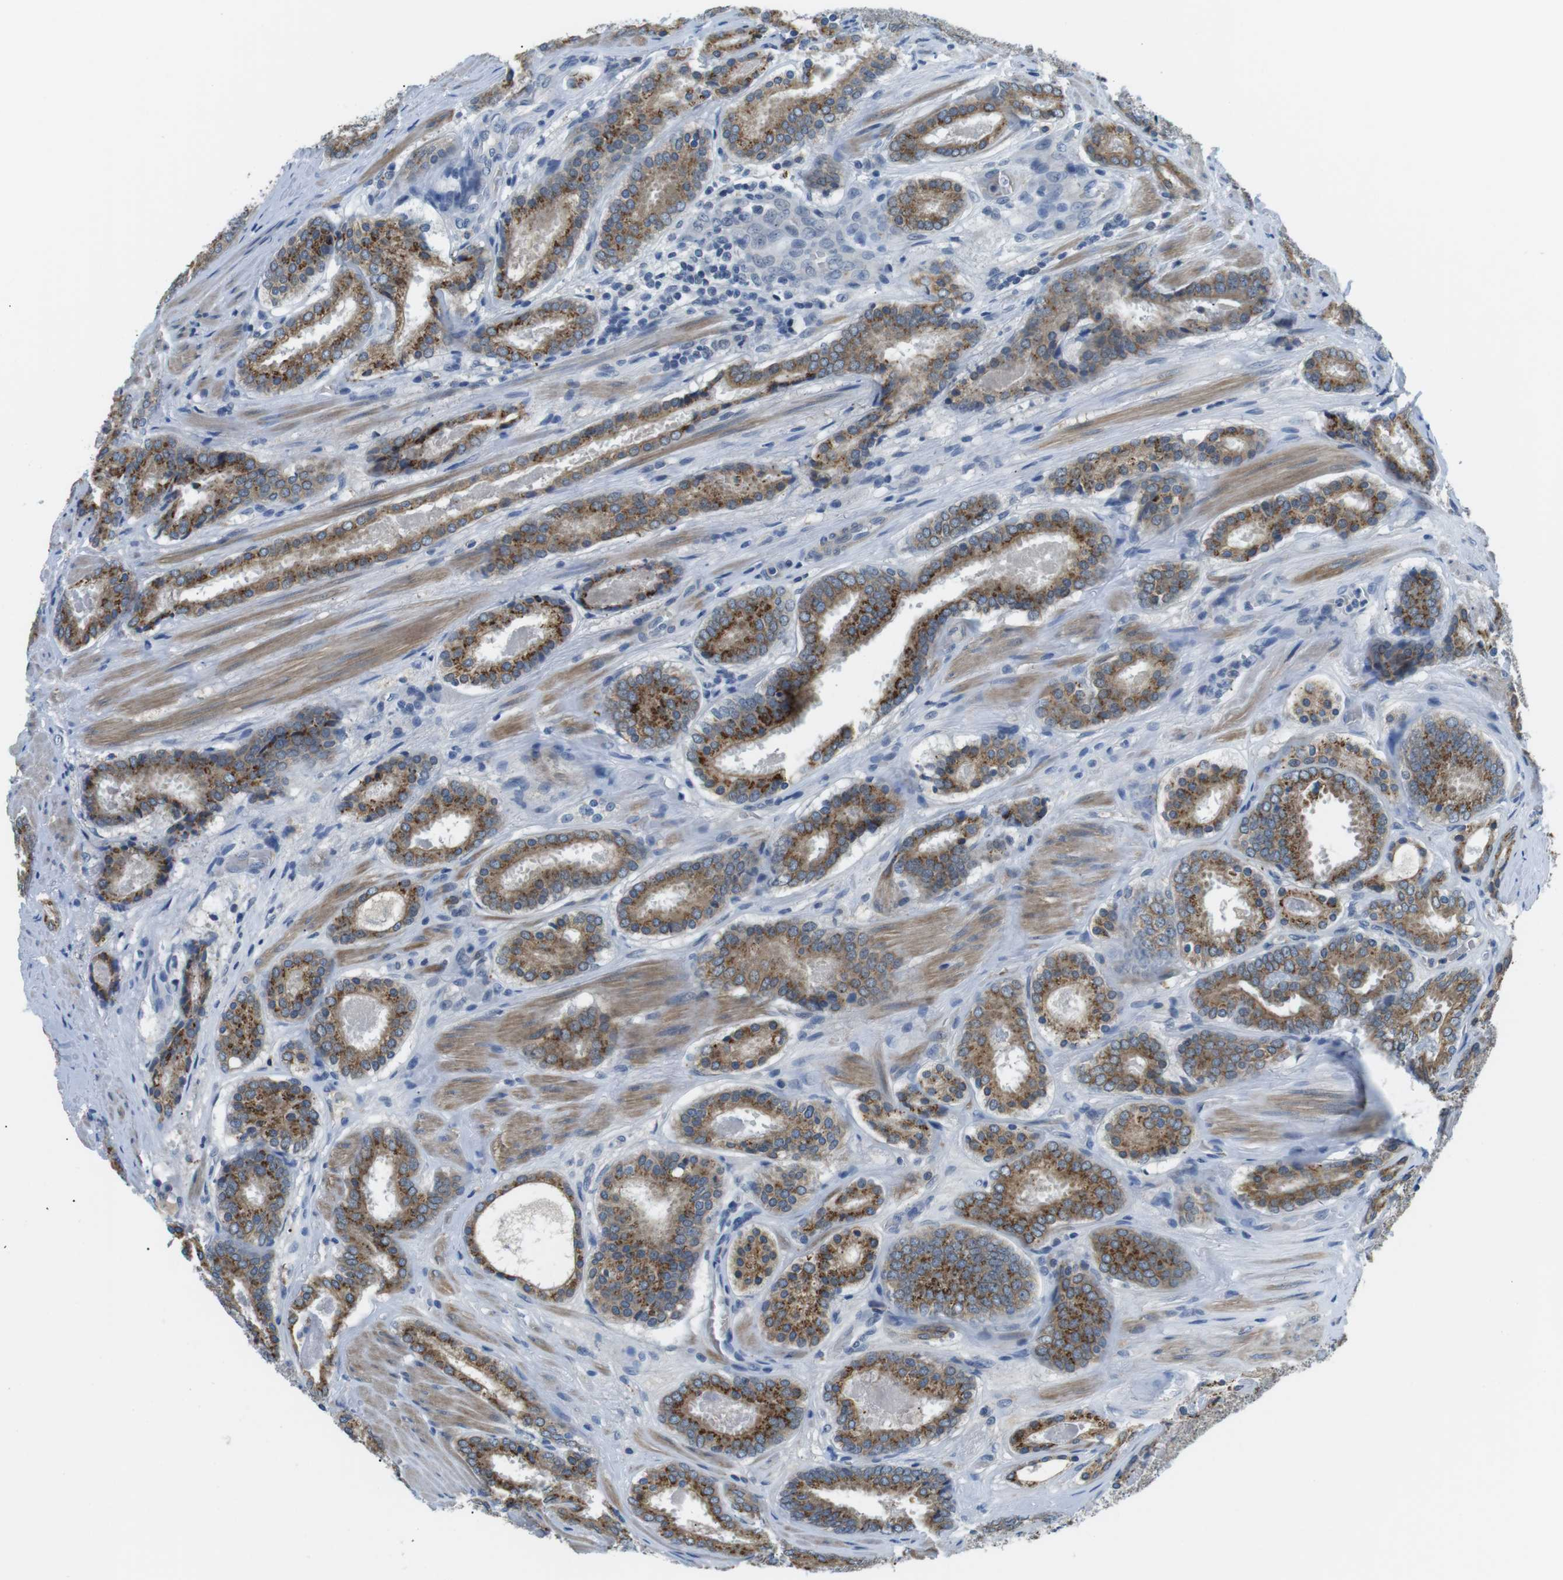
{"staining": {"intensity": "moderate", "quantity": ">75%", "location": "cytoplasmic/membranous"}, "tissue": "prostate cancer", "cell_type": "Tumor cells", "image_type": "cancer", "snomed": [{"axis": "morphology", "description": "Adenocarcinoma, Low grade"}, {"axis": "topography", "description": "Prostate"}], "caption": "Immunohistochemistry (IHC) (DAB (3,3'-diaminobenzidine)) staining of prostate cancer (adenocarcinoma (low-grade)) exhibits moderate cytoplasmic/membranous protein expression in approximately >75% of tumor cells.", "gene": "WSCD1", "patient": {"sex": "male", "age": 69}}